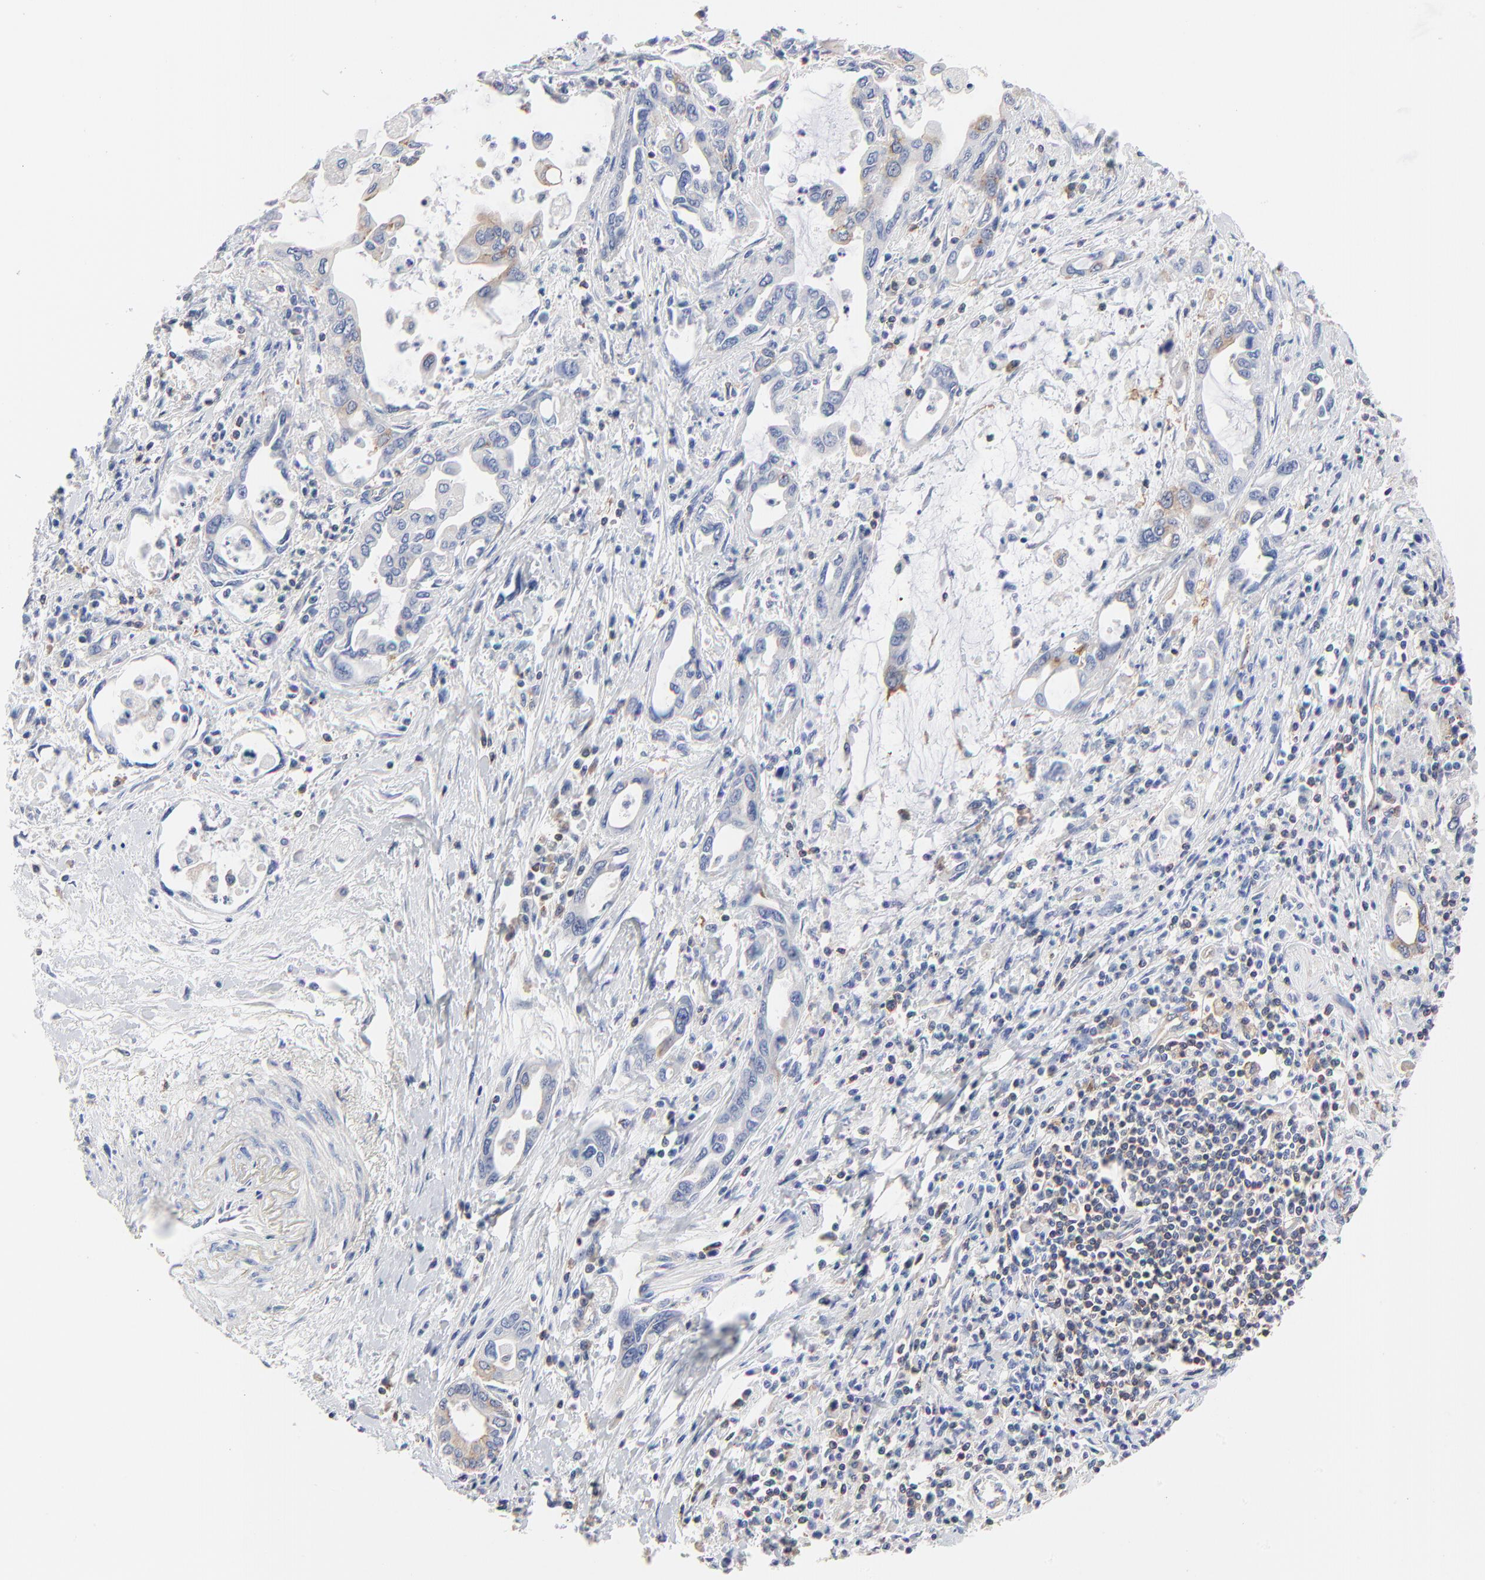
{"staining": {"intensity": "strong", "quantity": ">75%", "location": "cytoplasmic/membranous"}, "tissue": "pancreatic cancer", "cell_type": "Tumor cells", "image_type": "cancer", "snomed": [{"axis": "morphology", "description": "Adenocarcinoma, NOS"}, {"axis": "topography", "description": "Pancreas"}], "caption": "Human pancreatic cancer stained for a protein (brown) shows strong cytoplasmic/membranous positive expression in approximately >75% of tumor cells.", "gene": "CD2AP", "patient": {"sex": "female", "age": 57}}